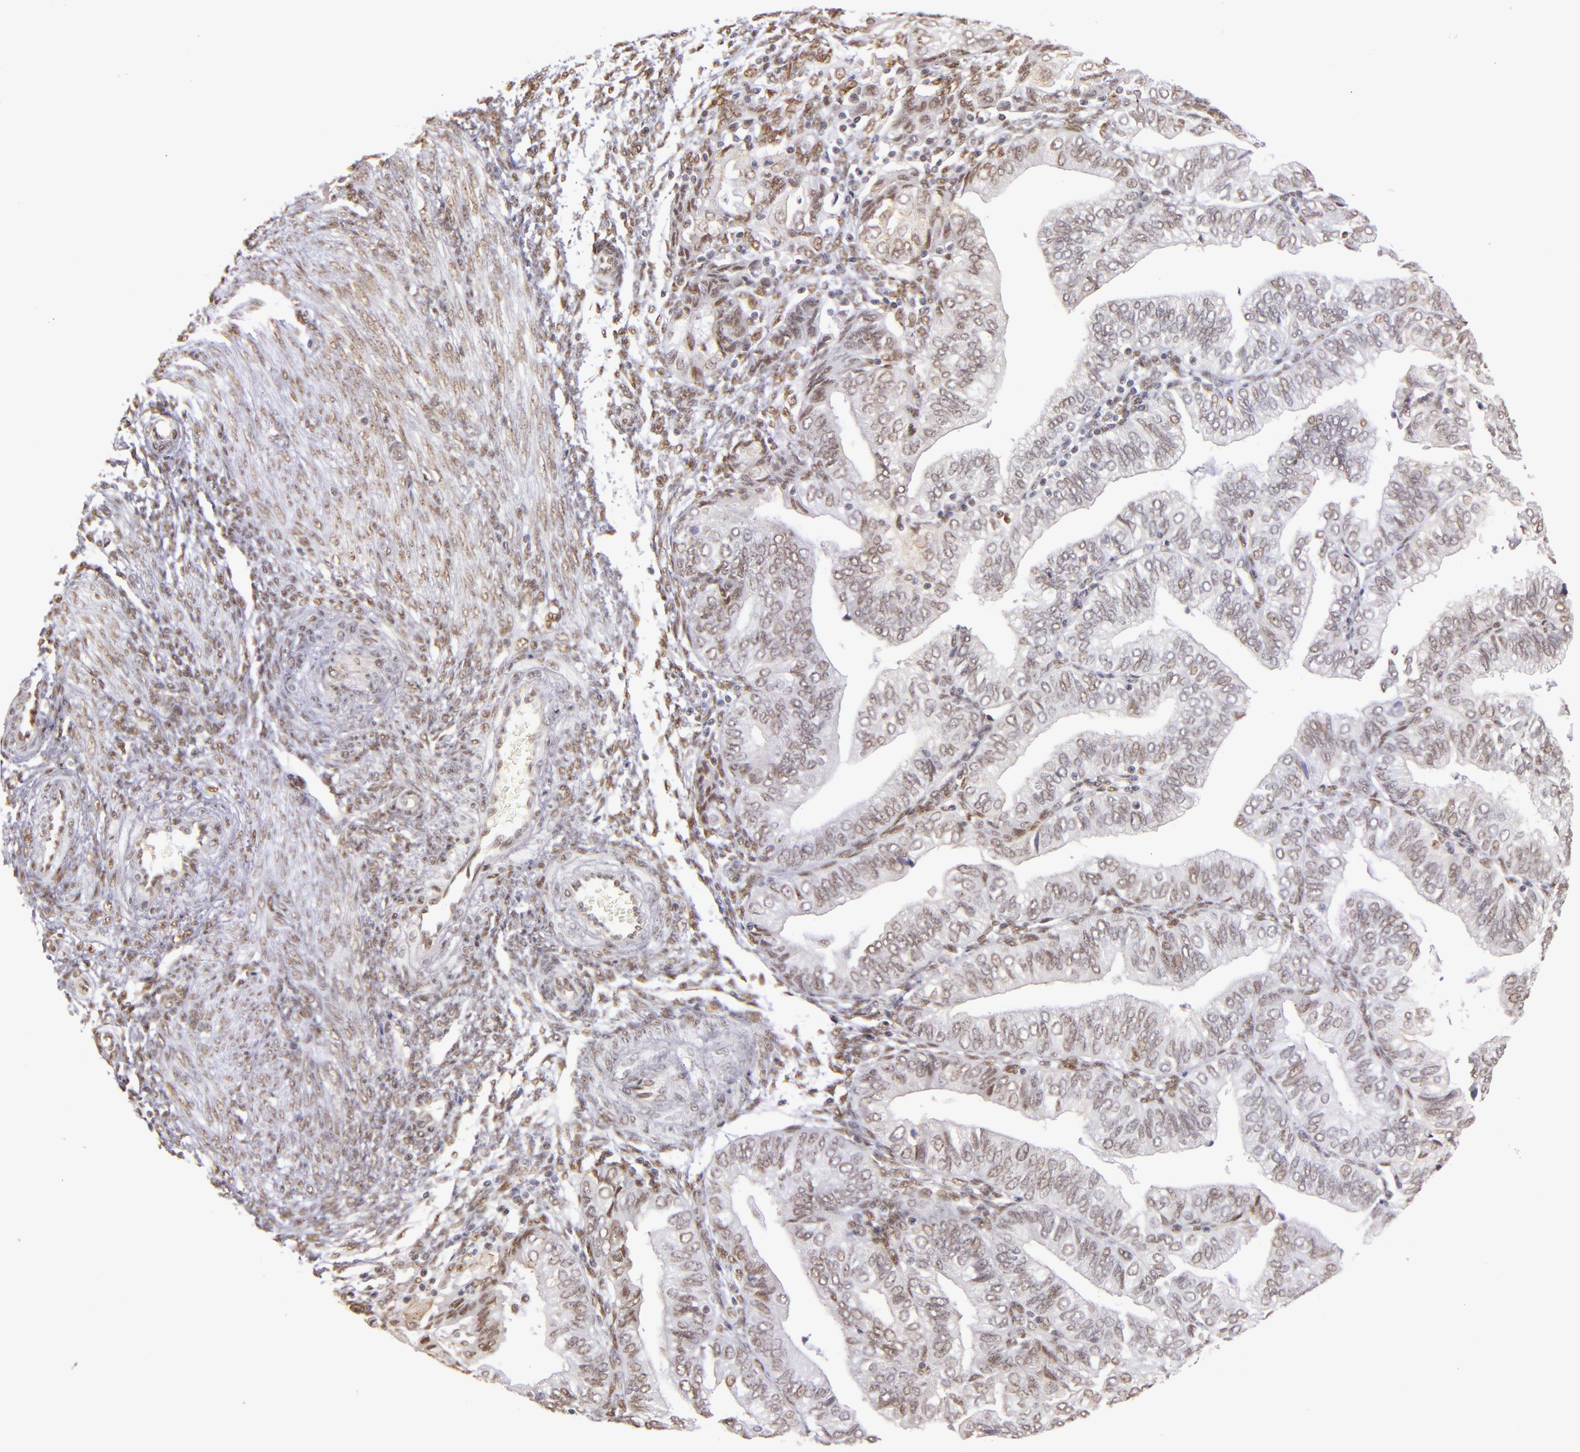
{"staining": {"intensity": "weak", "quantity": "25%-75%", "location": "nuclear"}, "tissue": "endometrial cancer", "cell_type": "Tumor cells", "image_type": "cancer", "snomed": [{"axis": "morphology", "description": "Adenocarcinoma, NOS"}, {"axis": "topography", "description": "Endometrium"}], "caption": "The micrograph demonstrates staining of endometrial cancer (adenocarcinoma), revealing weak nuclear protein staining (brown color) within tumor cells.", "gene": "NCOR2", "patient": {"sex": "female", "age": 51}}